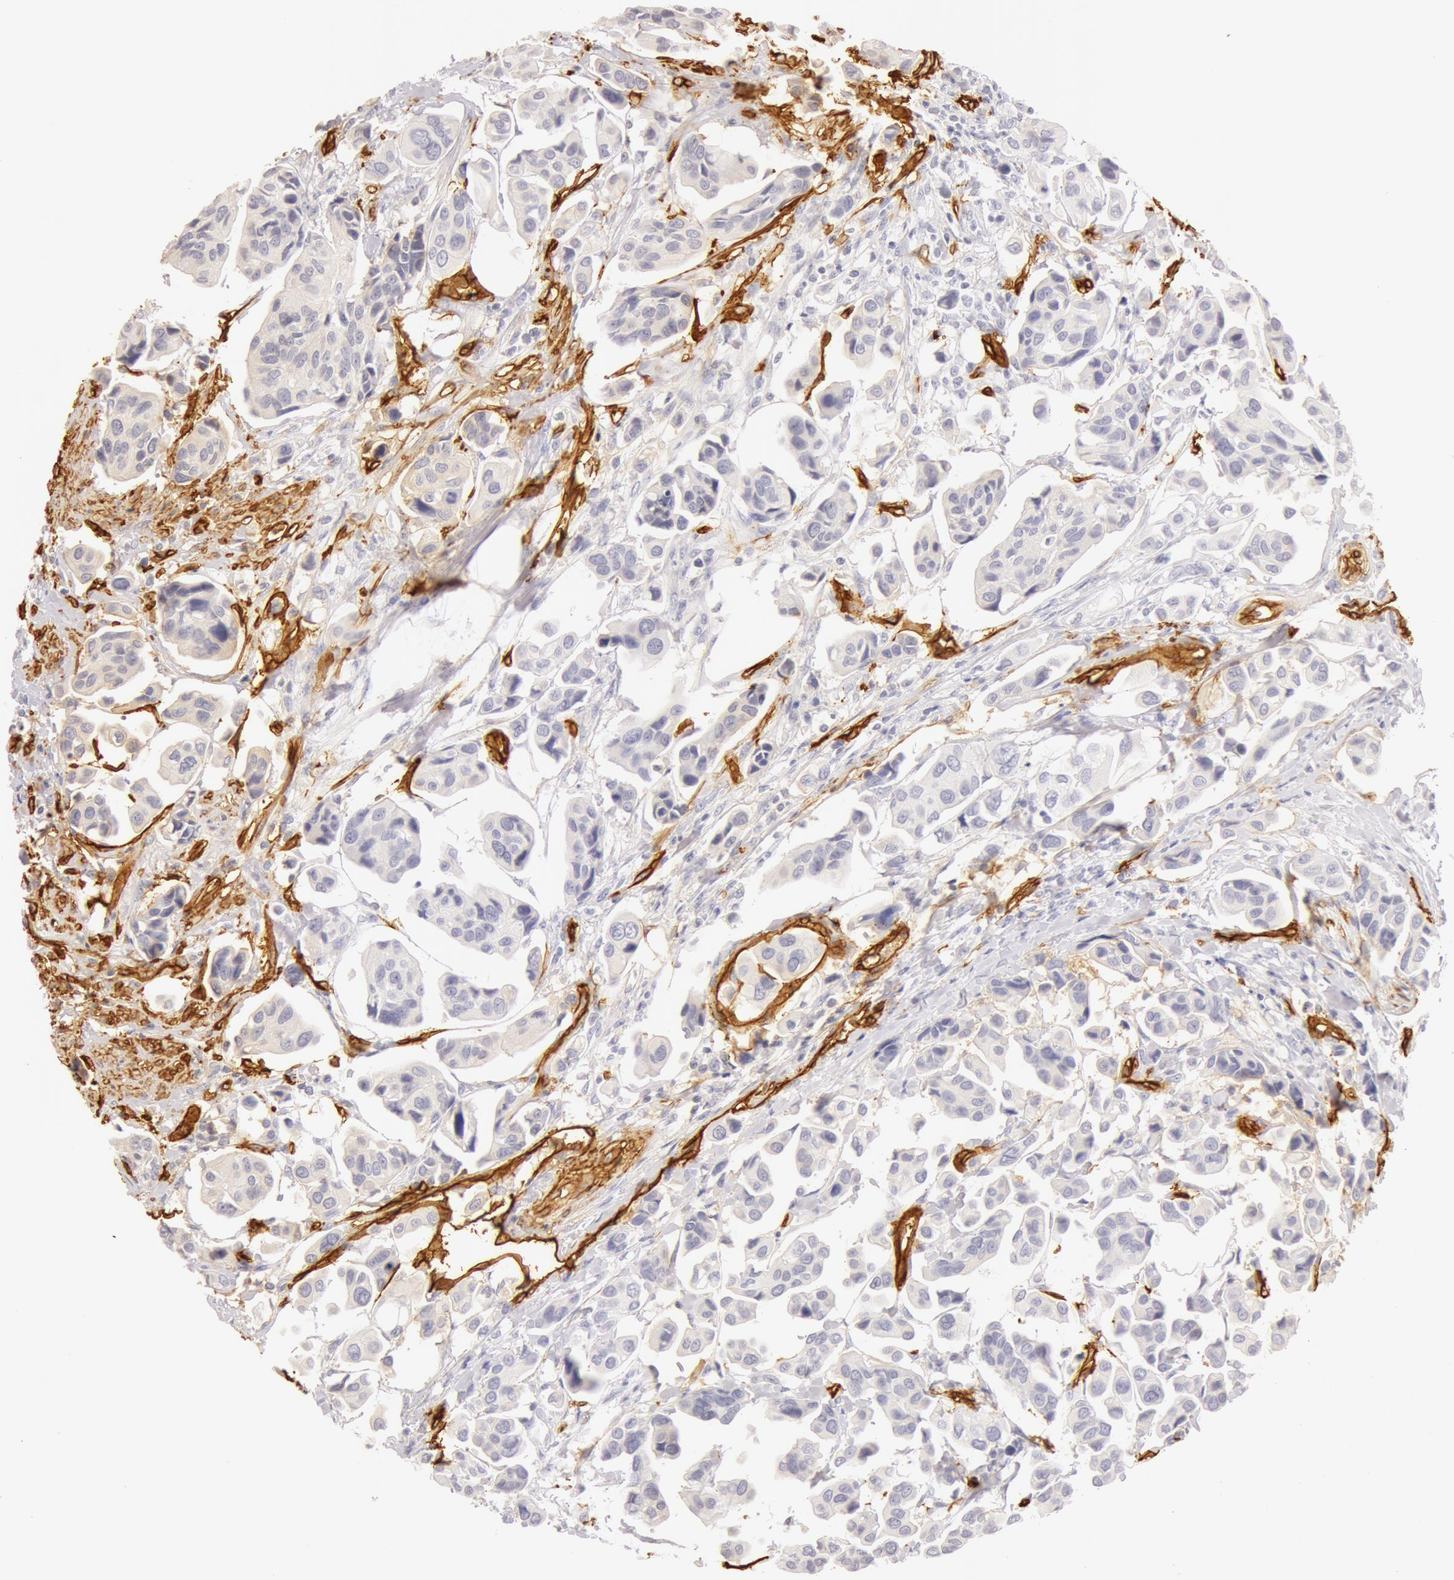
{"staining": {"intensity": "negative", "quantity": "none", "location": "none"}, "tissue": "urothelial cancer", "cell_type": "Tumor cells", "image_type": "cancer", "snomed": [{"axis": "morphology", "description": "Adenocarcinoma, NOS"}, {"axis": "topography", "description": "Urinary bladder"}], "caption": "DAB immunohistochemical staining of adenocarcinoma demonstrates no significant expression in tumor cells.", "gene": "AQP1", "patient": {"sex": "male", "age": 61}}